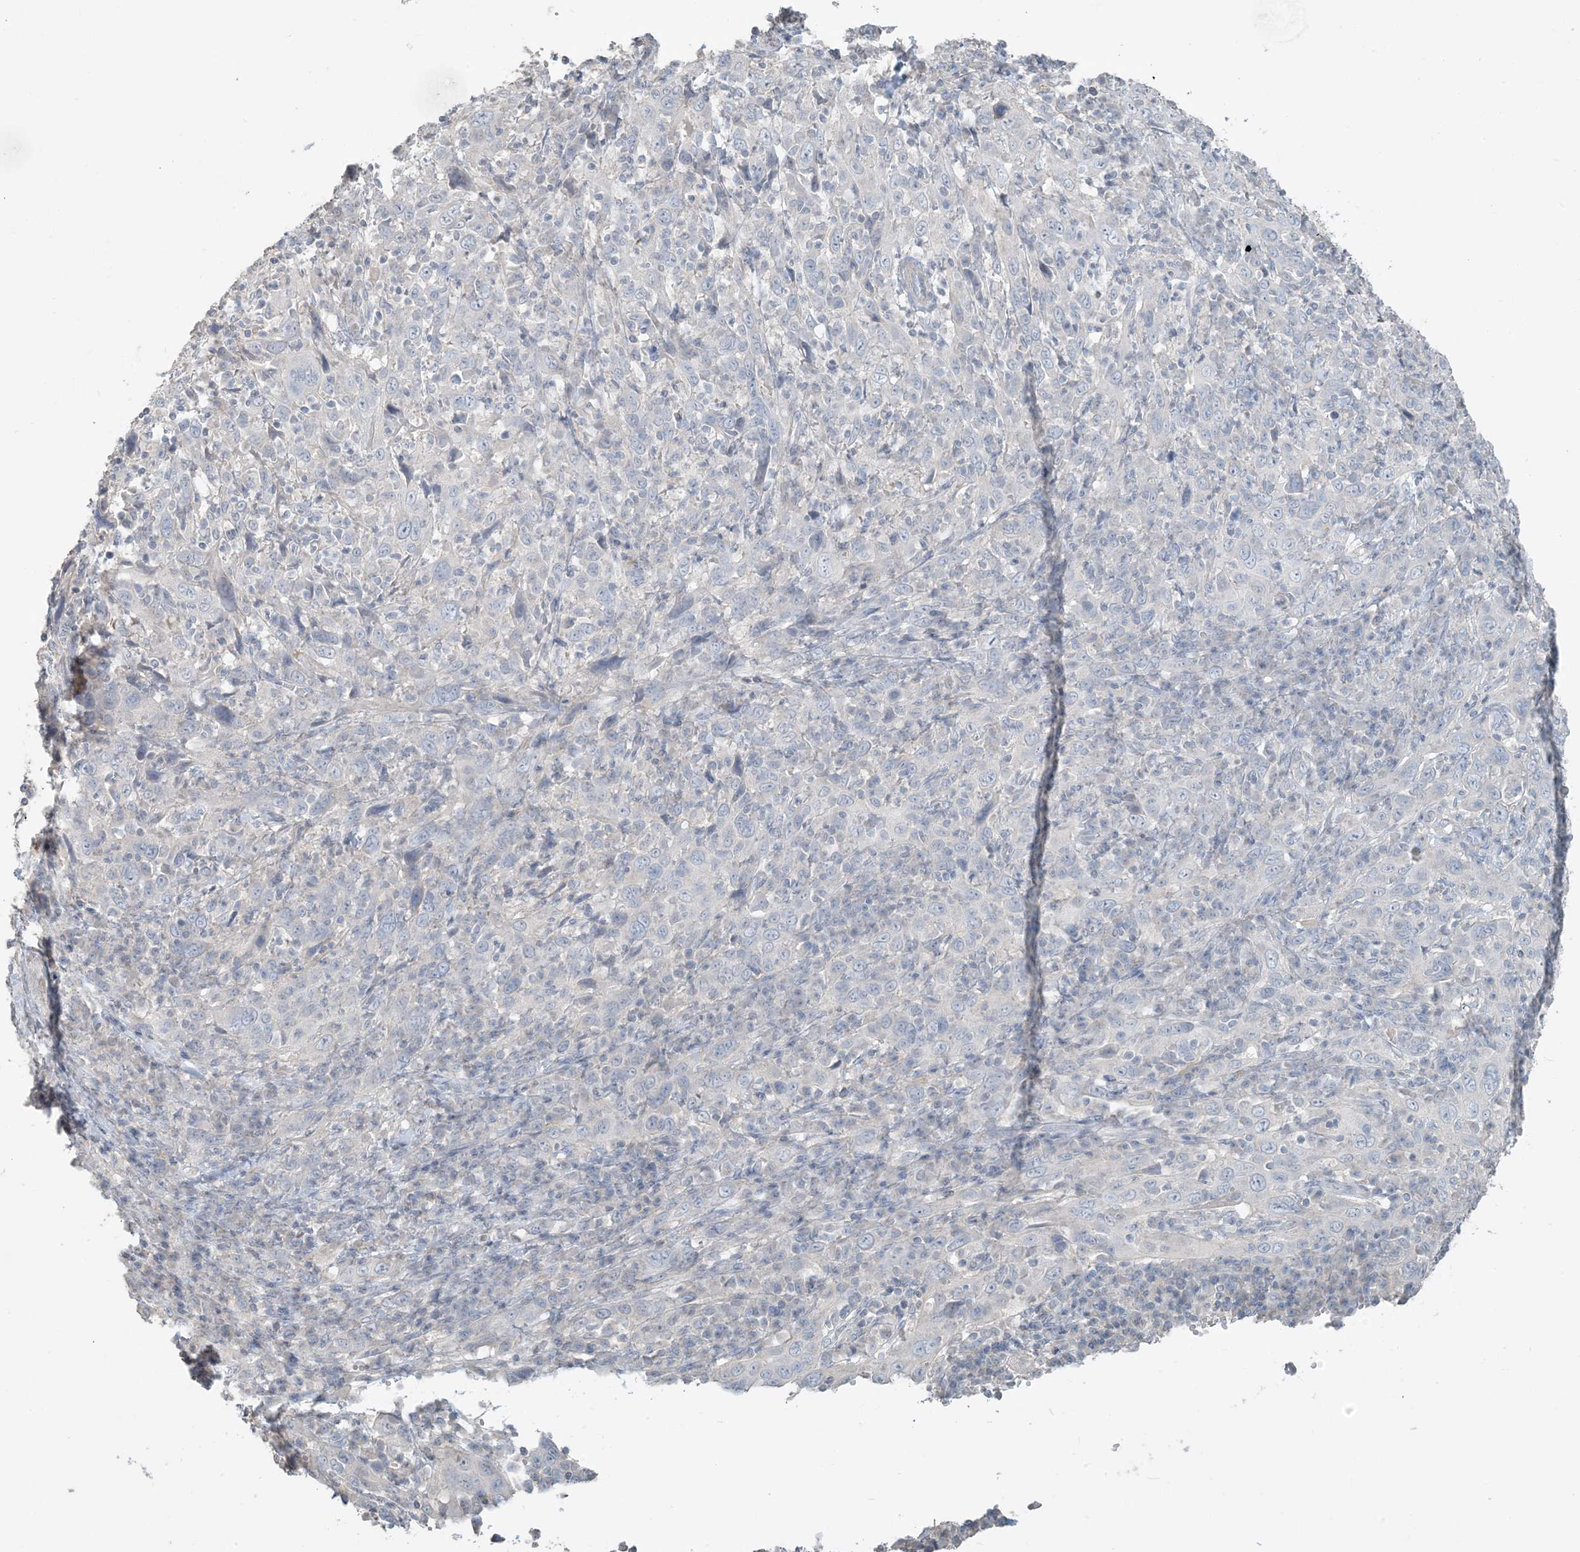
{"staining": {"intensity": "negative", "quantity": "none", "location": "none"}, "tissue": "cervical cancer", "cell_type": "Tumor cells", "image_type": "cancer", "snomed": [{"axis": "morphology", "description": "Squamous cell carcinoma, NOS"}, {"axis": "topography", "description": "Cervix"}], "caption": "Cervical cancer was stained to show a protein in brown. There is no significant expression in tumor cells.", "gene": "NPHS2", "patient": {"sex": "female", "age": 46}}